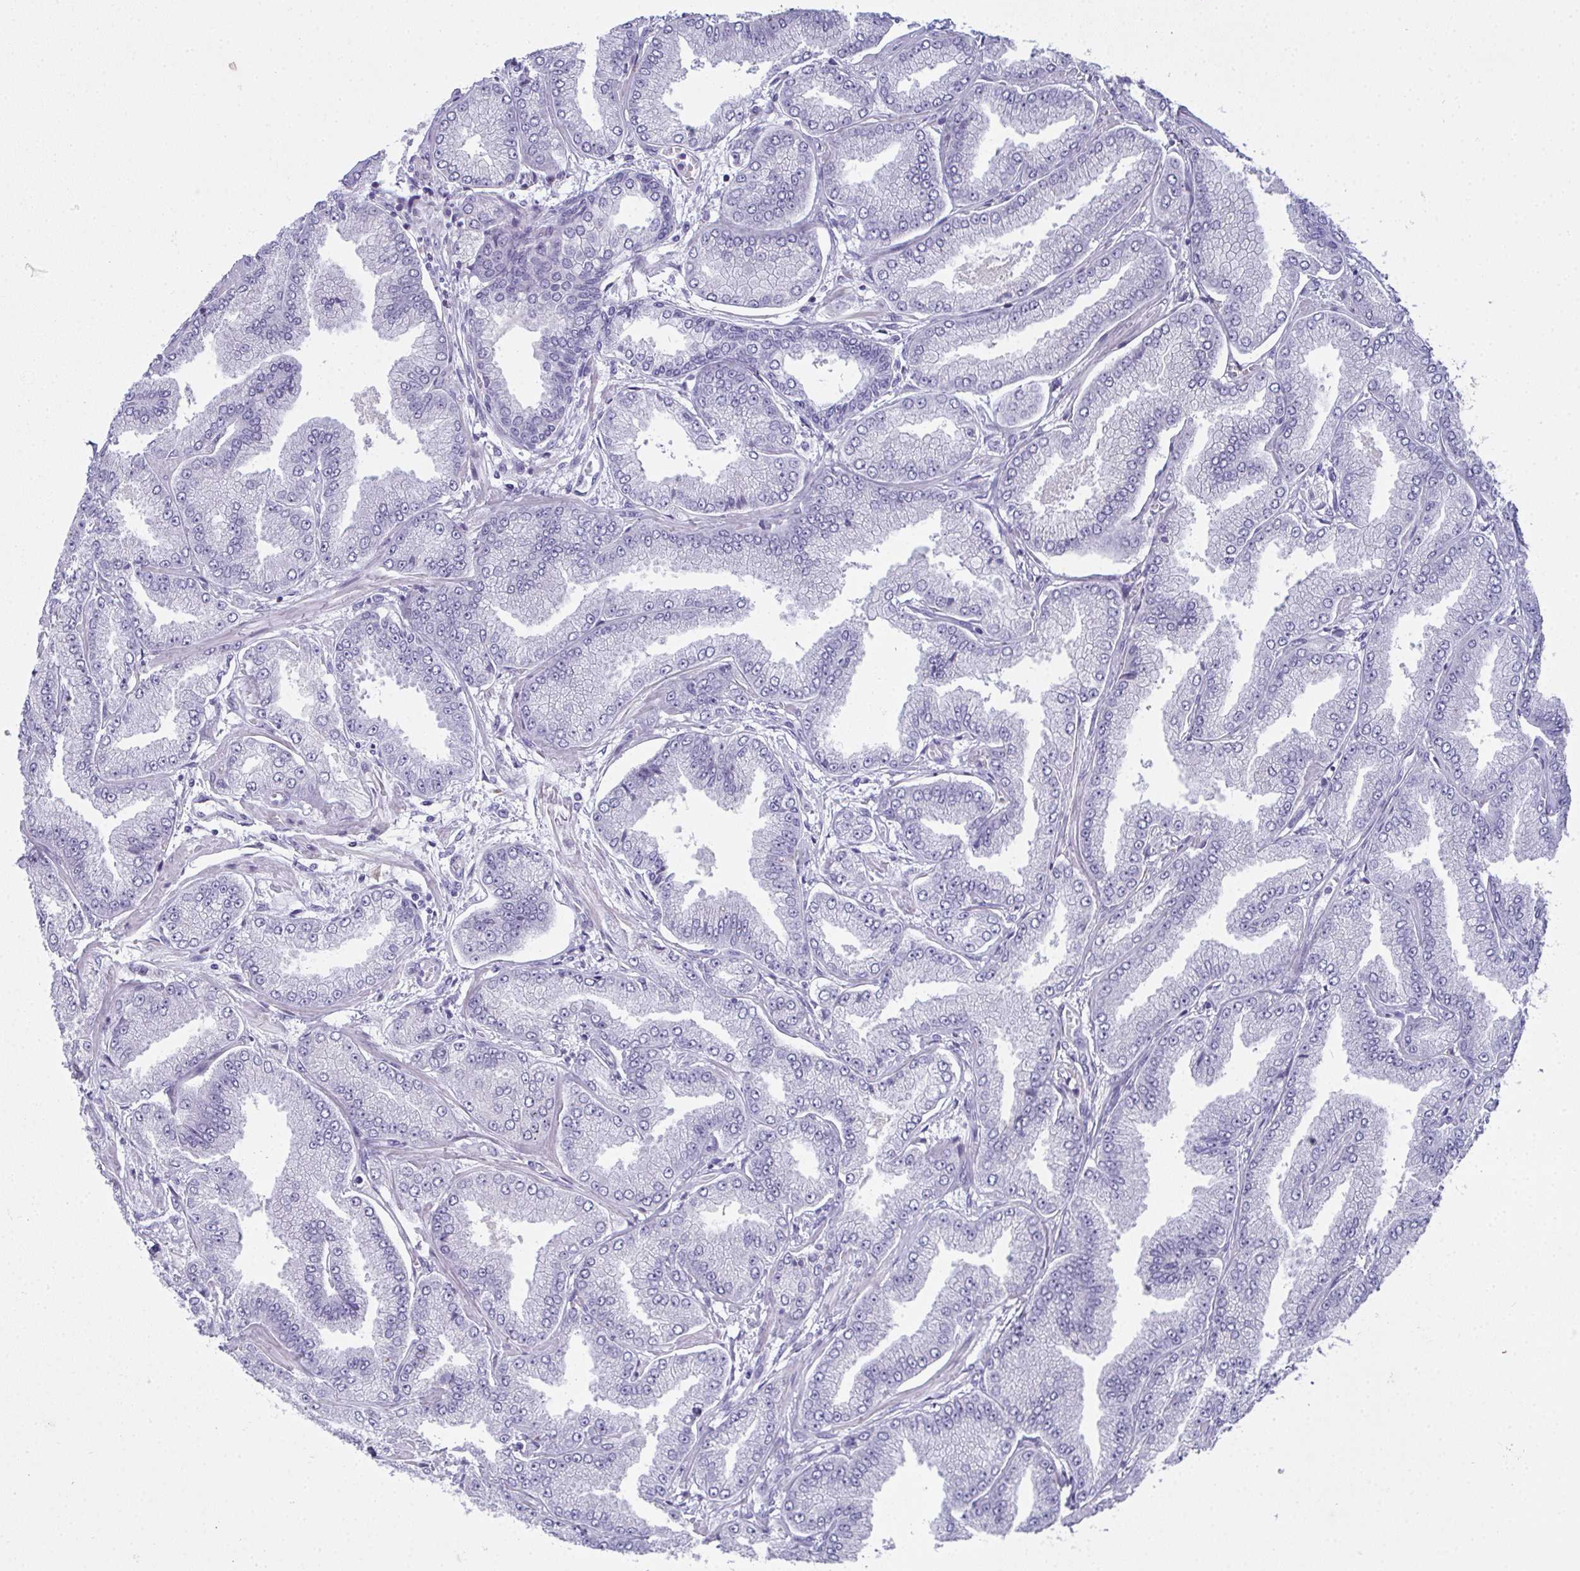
{"staining": {"intensity": "negative", "quantity": "none", "location": "none"}, "tissue": "prostate cancer", "cell_type": "Tumor cells", "image_type": "cancer", "snomed": [{"axis": "morphology", "description": "Adenocarcinoma, Low grade"}, {"axis": "topography", "description": "Prostate"}], "caption": "Prostate low-grade adenocarcinoma was stained to show a protein in brown. There is no significant expression in tumor cells.", "gene": "SLC36A2", "patient": {"sex": "male", "age": 55}}